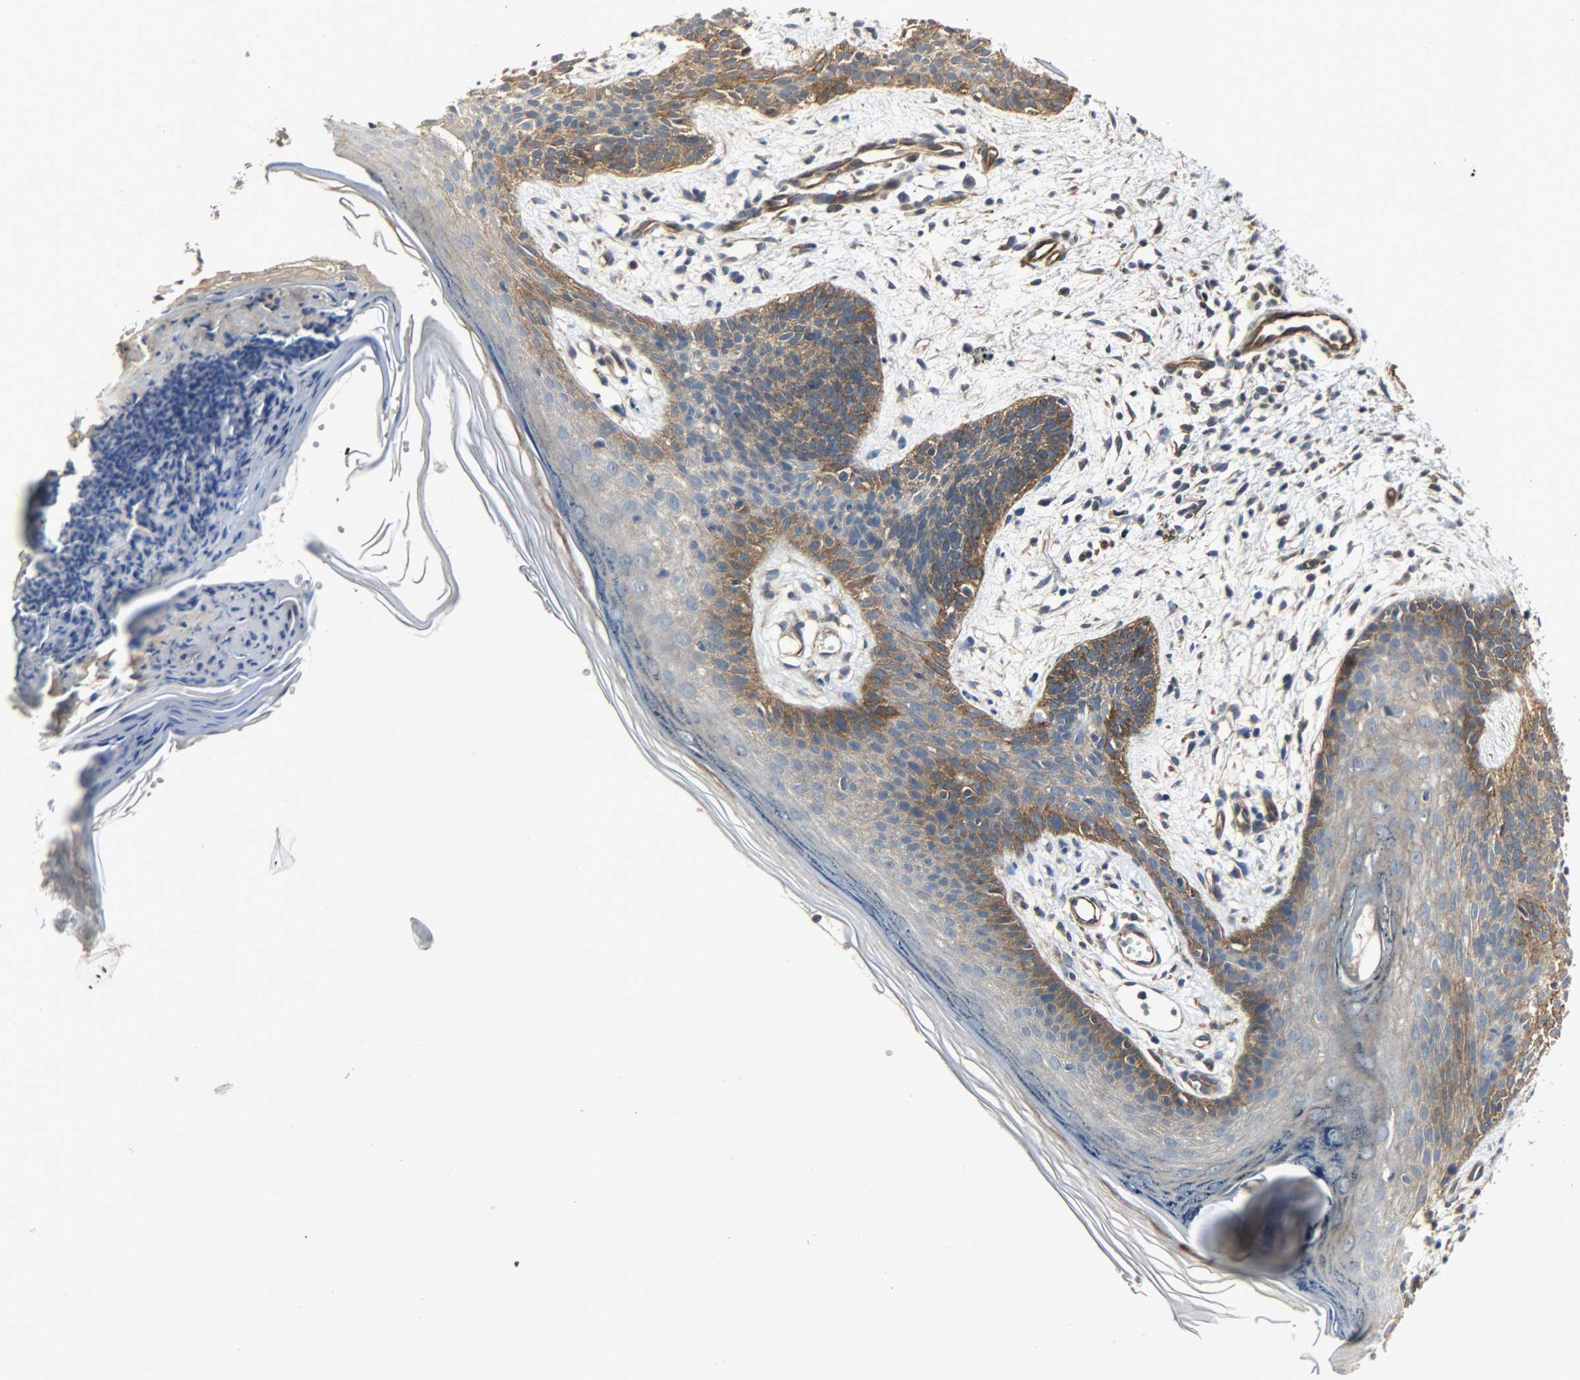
{"staining": {"intensity": "moderate", "quantity": ">75%", "location": "cytoplasmic/membranous"}, "tissue": "skin cancer", "cell_type": "Tumor cells", "image_type": "cancer", "snomed": [{"axis": "morphology", "description": "Normal tissue, NOS"}, {"axis": "morphology", "description": "Basal cell carcinoma"}, {"axis": "topography", "description": "Skin"}], "caption": "This is a histology image of immunohistochemistry (IHC) staining of skin cancer, which shows moderate expression in the cytoplasmic/membranous of tumor cells.", "gene": "KIAA1217", "patient": {"sex": "female", "age": 69}}